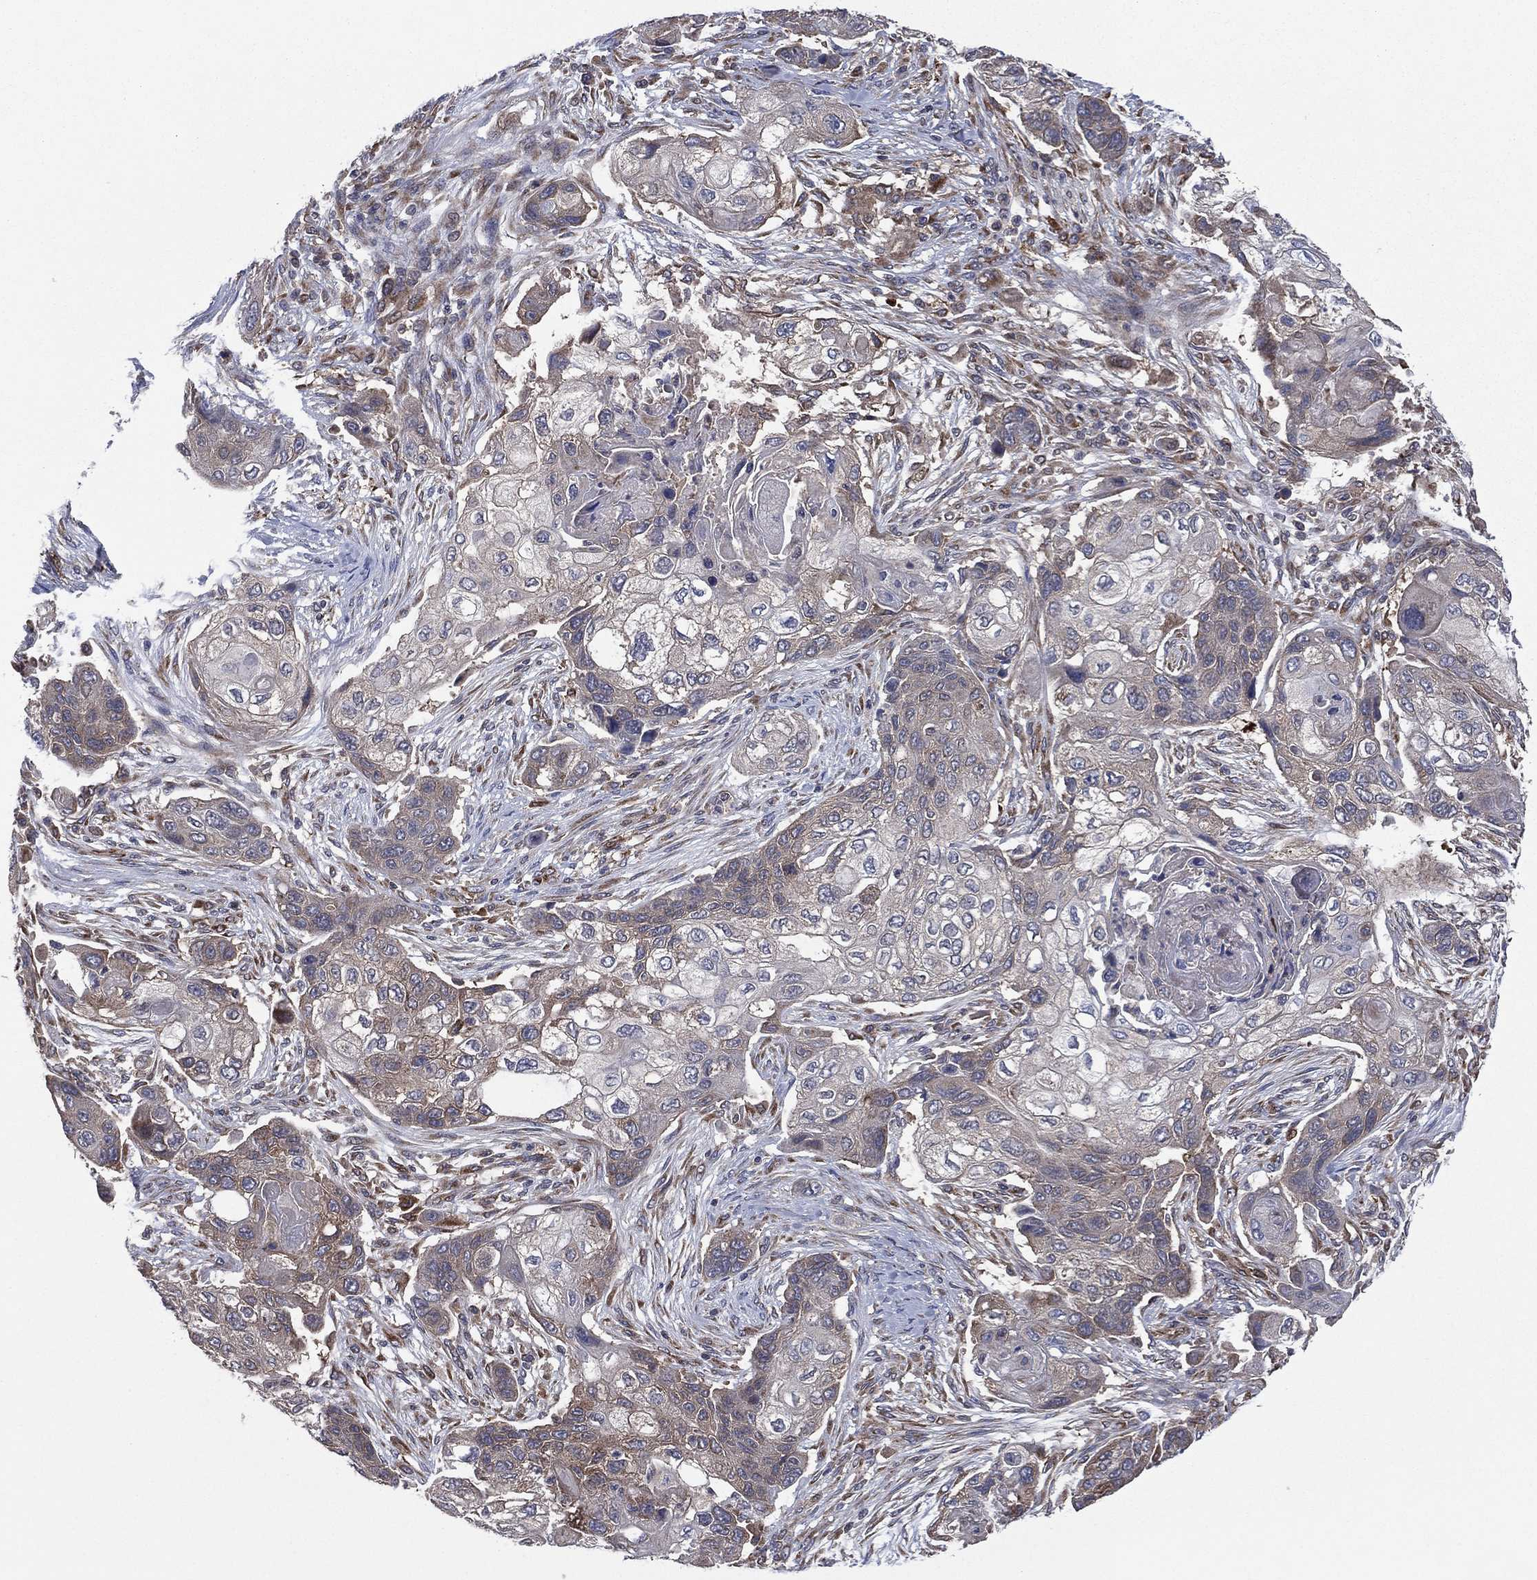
{"staining": {"intensity": "negative", "quantity": "none", "location": "none"}, "tissue": "lung cancer", "cell_type": "Tumor cells", "image_type": "cancer", "snomed": [{"axis": "morphology", "description": "Squamous cell carcinoma, NOS"}, {"axis": "topography", "description": "Lung"}], "caption": "Immunohistochemical staining of lung squamous cell carcinoma displays no significant positivity in tumor cells.", "gene": "C2orf76", "patient": {"sex": "male", "age": 69}}